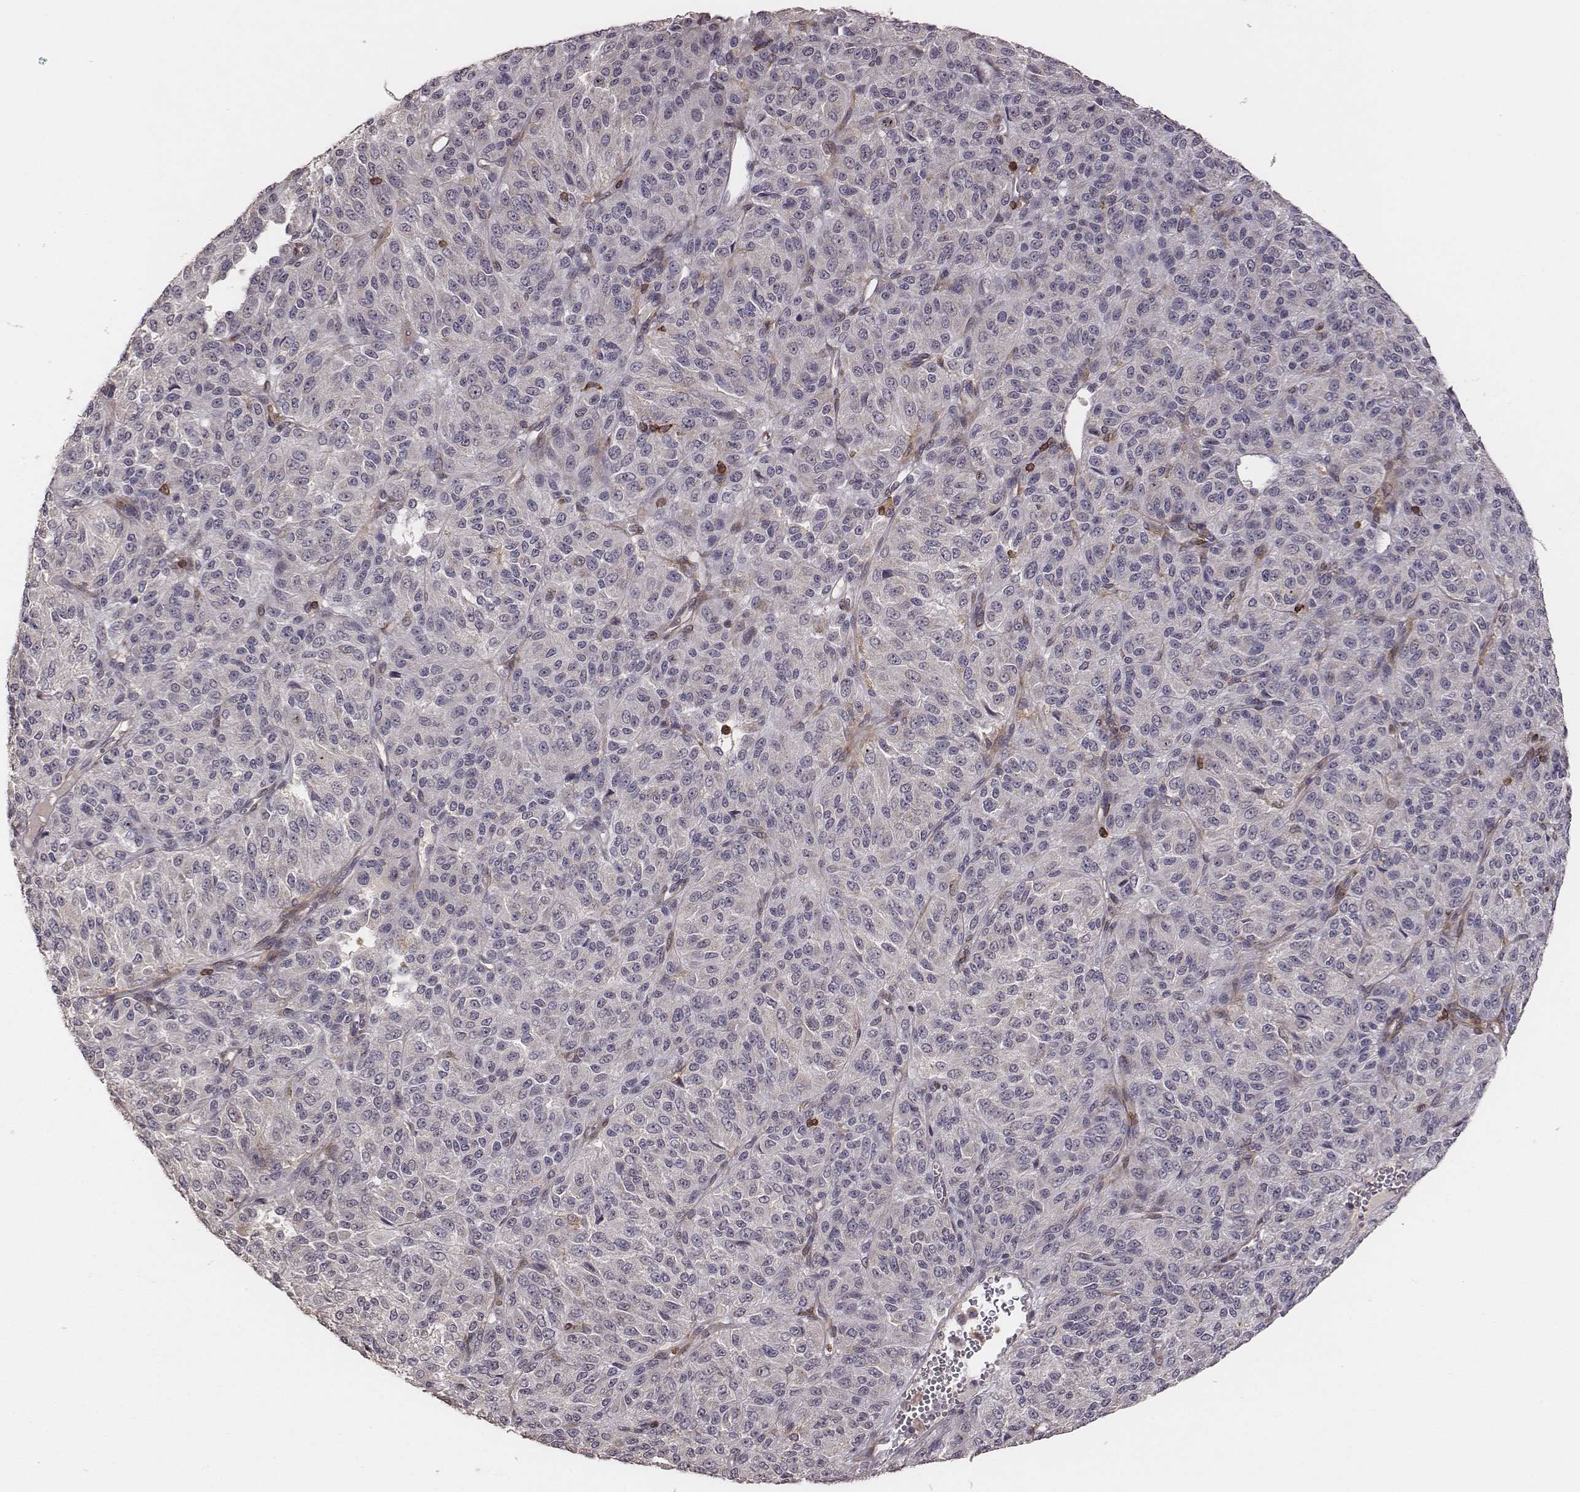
{"staining": {"intensity": "negative", "quantity": "none", "location": "none"}, "tissue": "melanoma", "cell_type": "Tumor cells", "image_type": "cancer", "snomed": [{"axis": "morphology", "description": "Malignant melanoma, Metastatic site"}, {"axis": "topography", "description": "Brain"}], "caption": "IHC micrograph of human melanoma stained for a protein (brown), which shows no positivity in tumor cells. The staining is performed using DAB brown chromogen with nuclei counter-stained in using hematoxylin.", "gene": "PILRA", "patient": {"sex": "female", "age": 56}}